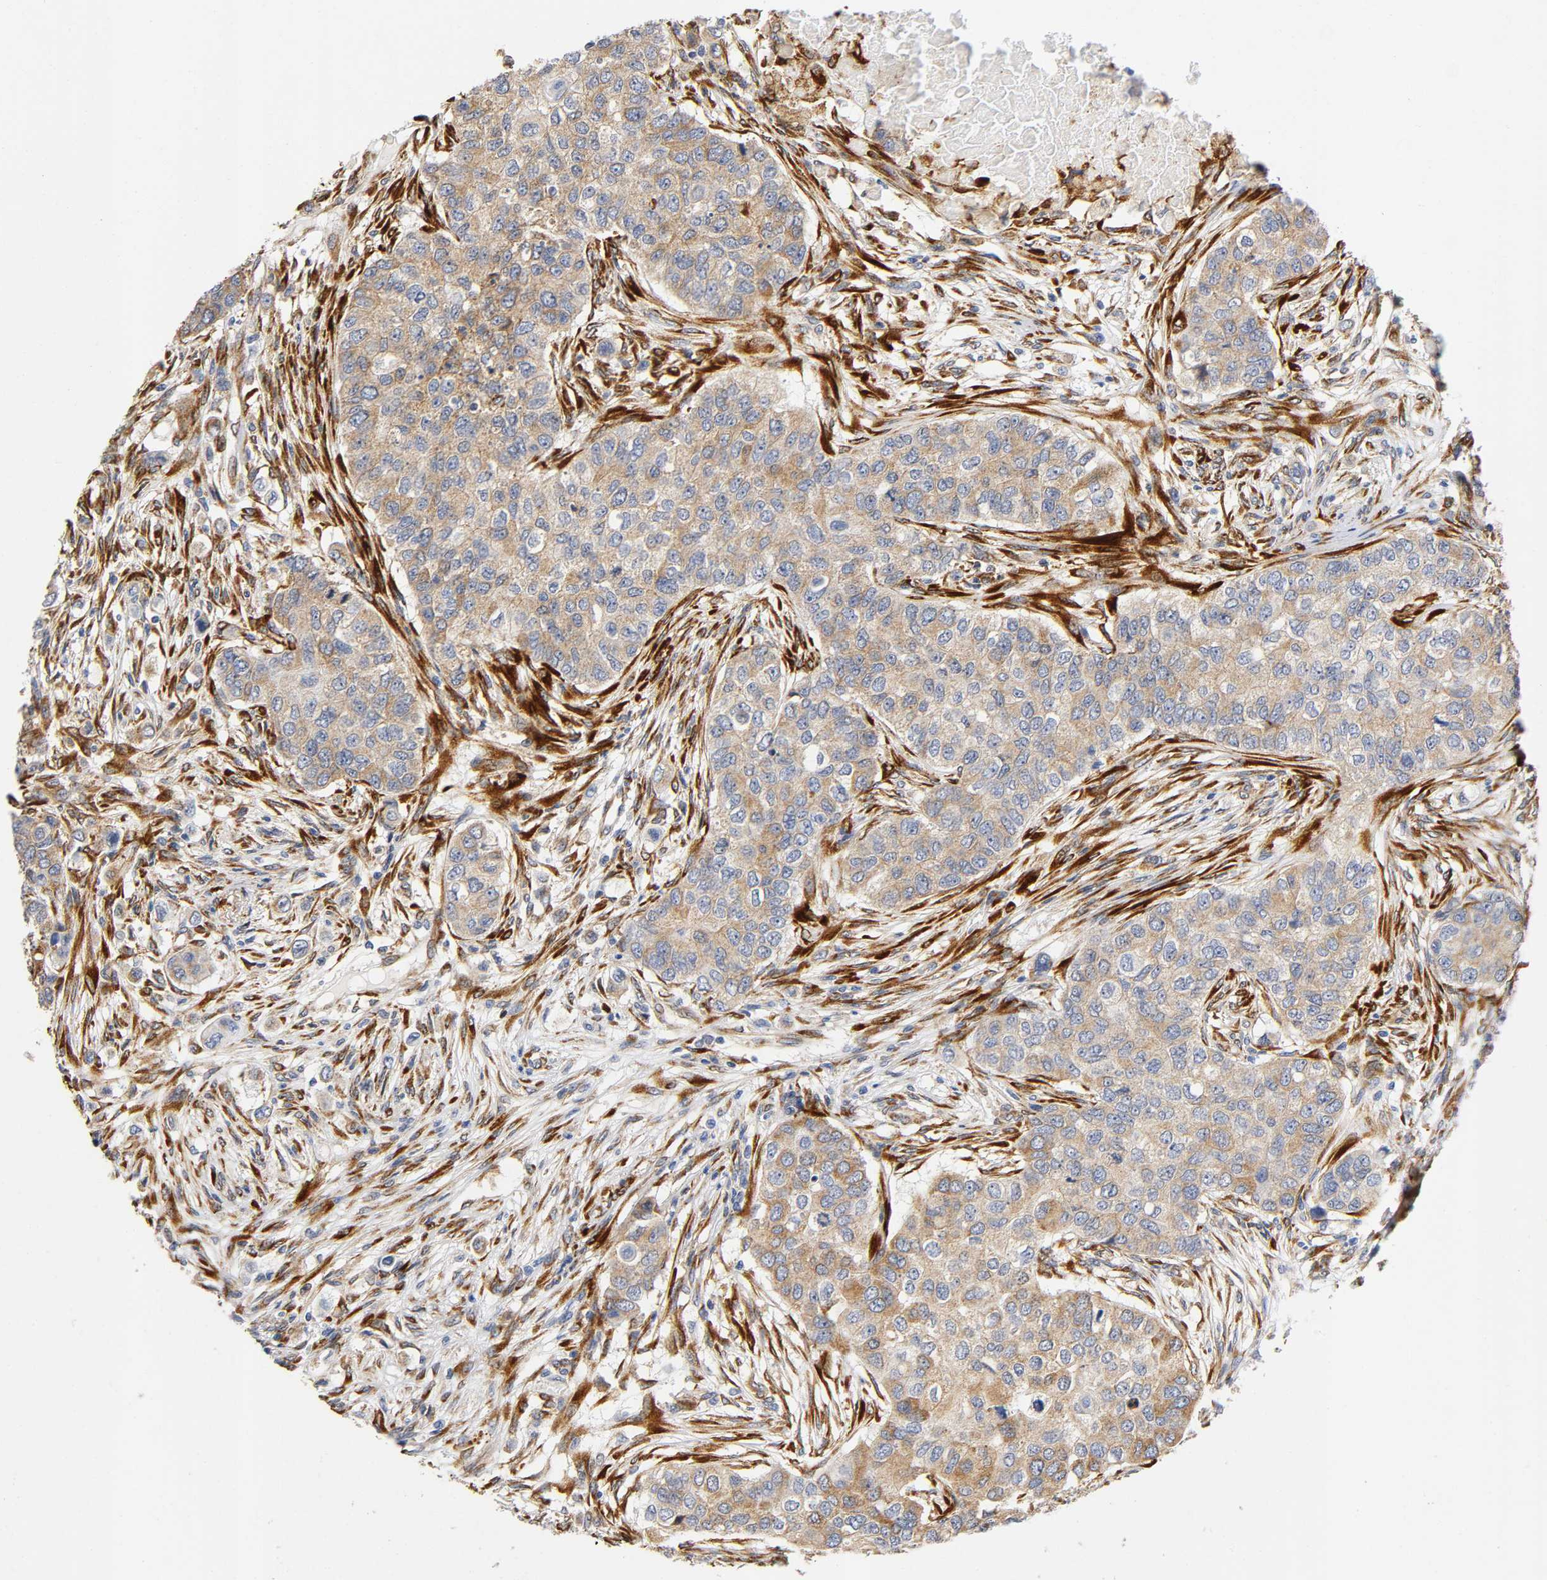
{"staining": {"intensity": "moderate", "quantity": ">75%", "location": "cytoplasmic/membranous"}, "tissue": "breast cancer", "cell_type": "Tumor cells", "image_type": "cancer", "snomed": [{"axis": "morphology", "description": "Normal tissue, NOS"}, {"axis": "morphology", "description": "Duct carcinoma"}, {"axis": "topography", "description": "Breast"}], "caption": "IHC photomicrograph of neoplastic tissue: breast intraductal carcinoma stained using immunohistochemistry (IHC) demonstrates medium levels of moderate protein expression localized specifically in the cytoplasmic/membranous of tumor cells, appearing as a cytoplasmic/membranous brown color.", "gene": "SOS2", "patient": {"sex": "female", "age": 49}}